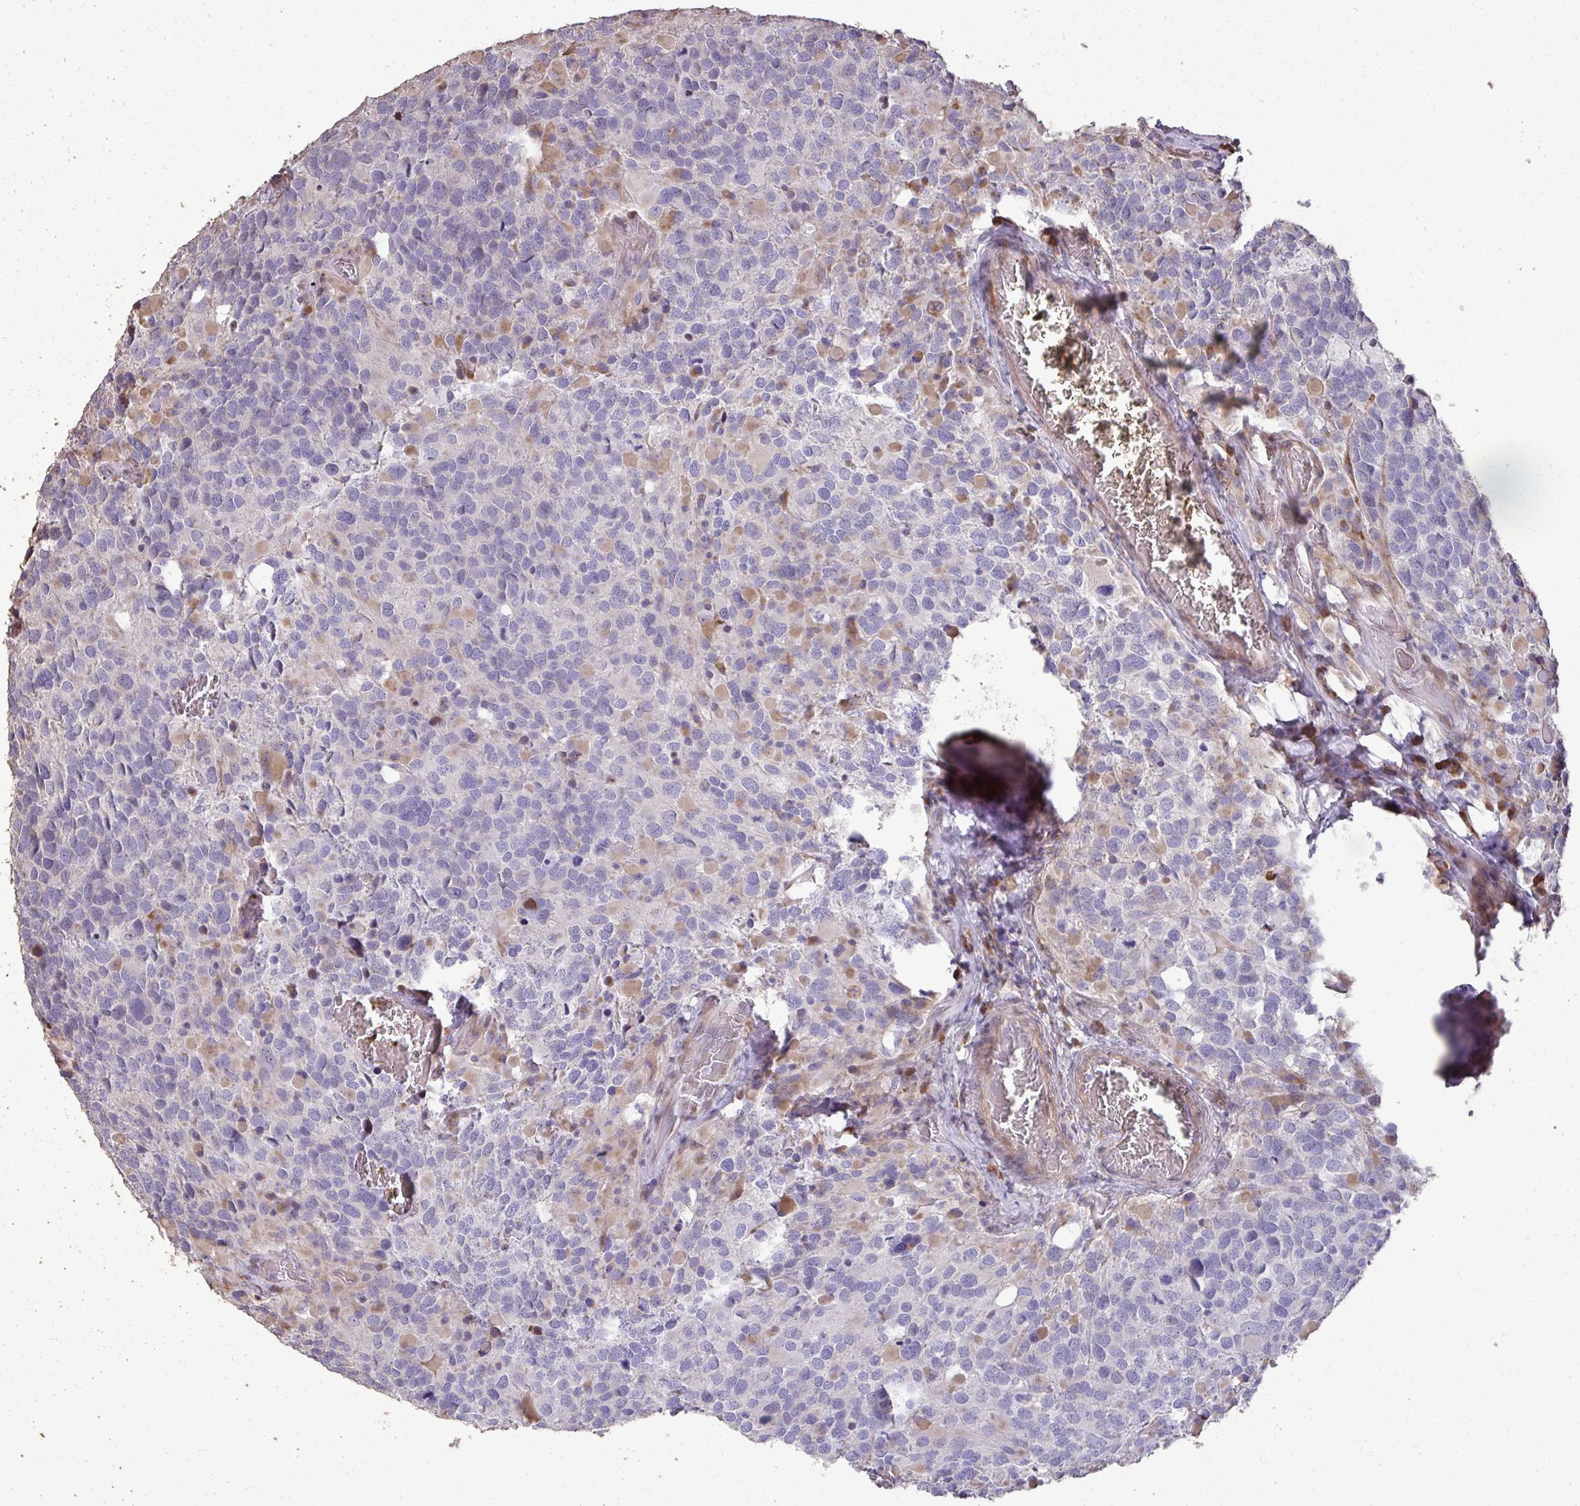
{"staining": {"intensity": "negative", "quantity": "none", "location": "none"}, "tissue": "glioma", "cell_type": "Tumor cells", "image_type": "cancer", "snomed": [{"axis": "morphology", "description": "Glioma, malignant, High grade"}, {"axis": "topography", "description": "Brain"}], "caption": "High magnification brightfield microscopy of glioma stained with DAB (brown) and counterstained with hematoxylin (blue): tumor cells show no significant positivity. The staining was performed using DAB to visualize the protein expression in brown, while the nuclei were stained in blue with hematoxylin (Magnification: 20x).", "gene": "FIBCD1", "patient": {"sex": "female", "age": 40}}